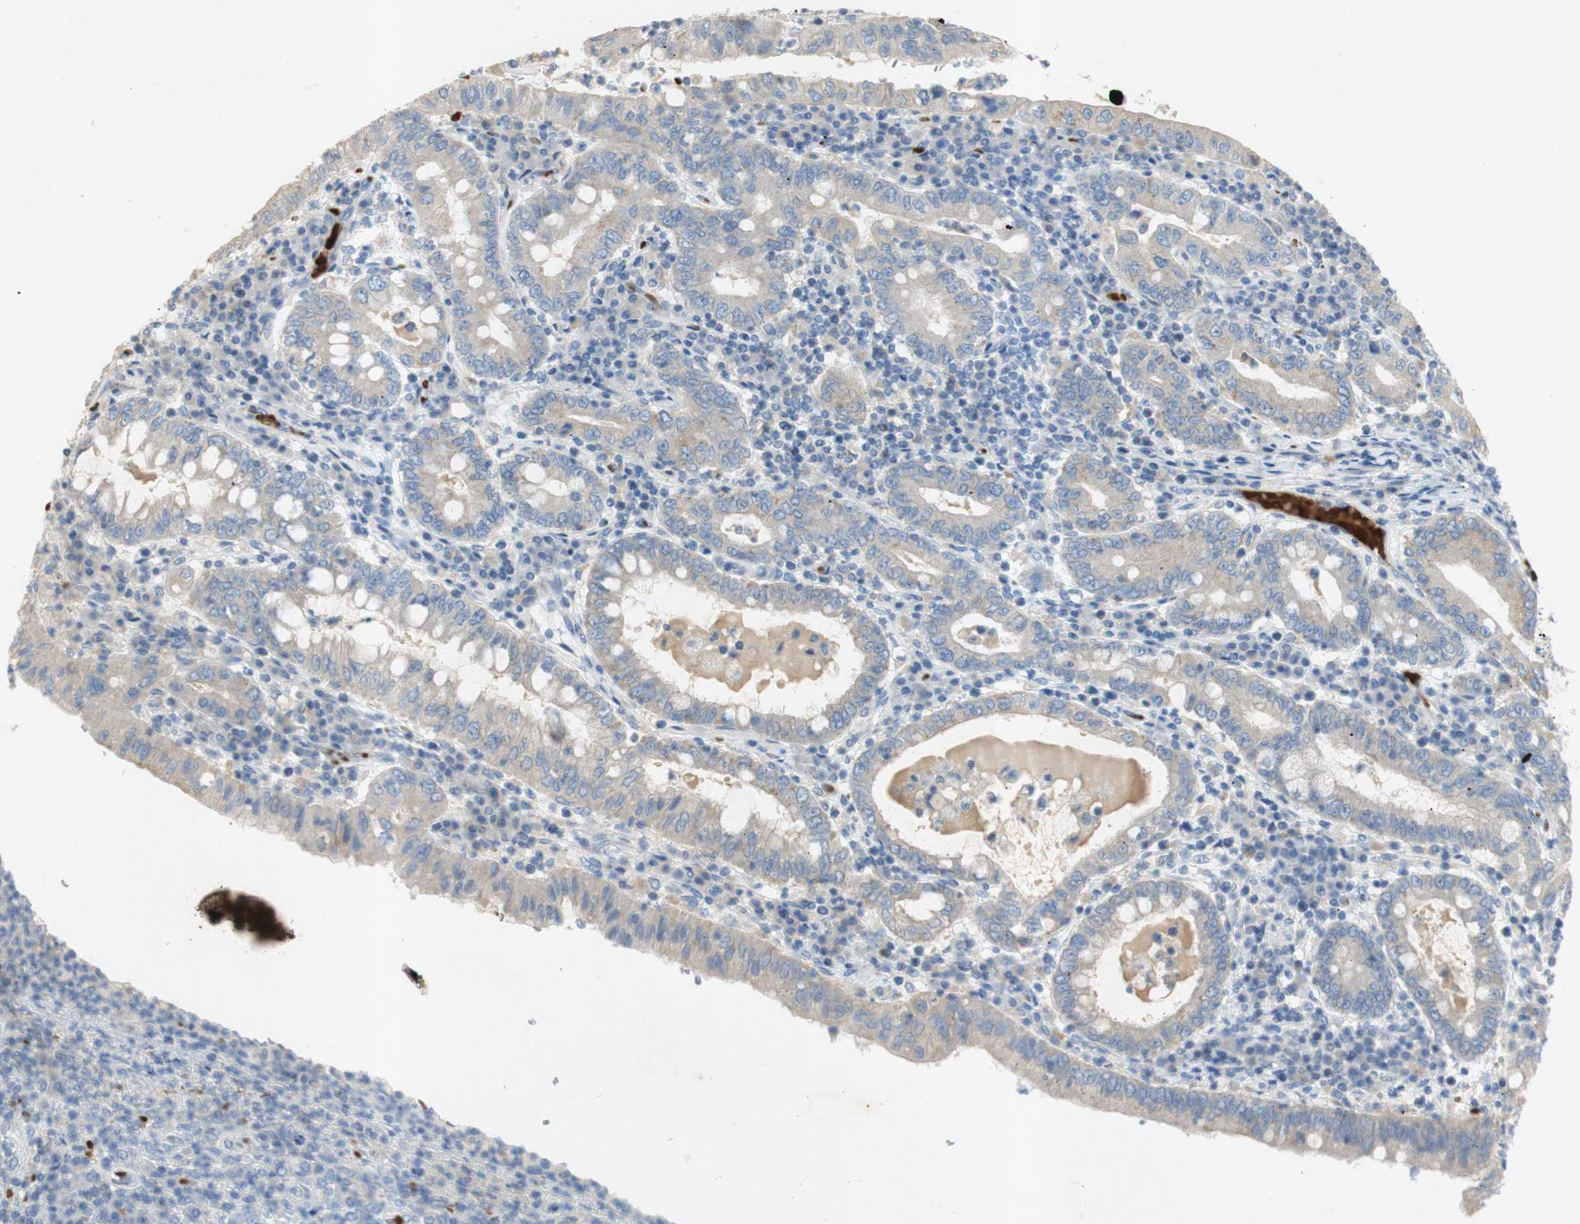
{"staining": {"intensity": "weak", "quantity": "<25%", "location": "cytoplasmic/membranous"}, "tissue": "stomach cancer", "cell_type": "Tumor cells", "image_type": "cancer", "snomed": [{"axis": "morphology", "description": "Normal tissue, NOS"}, {"axis": "morphology", "description": "Adenocarcinoma, NOS"}, {"axis": "topography", "description": "Esophagus"}, {"axis": "topography", "description": "Stomach, upper"}, {"axis": "topography", "description": "Peripheral nerve tissue"}], "caption": "Stomach cancer was stained to show a protein in brown. There is no significant positivity in tumor cells. (DAB IHC, high magnification).", "gene": "EPO", "patient": {"sex": "male", "age": 62}}